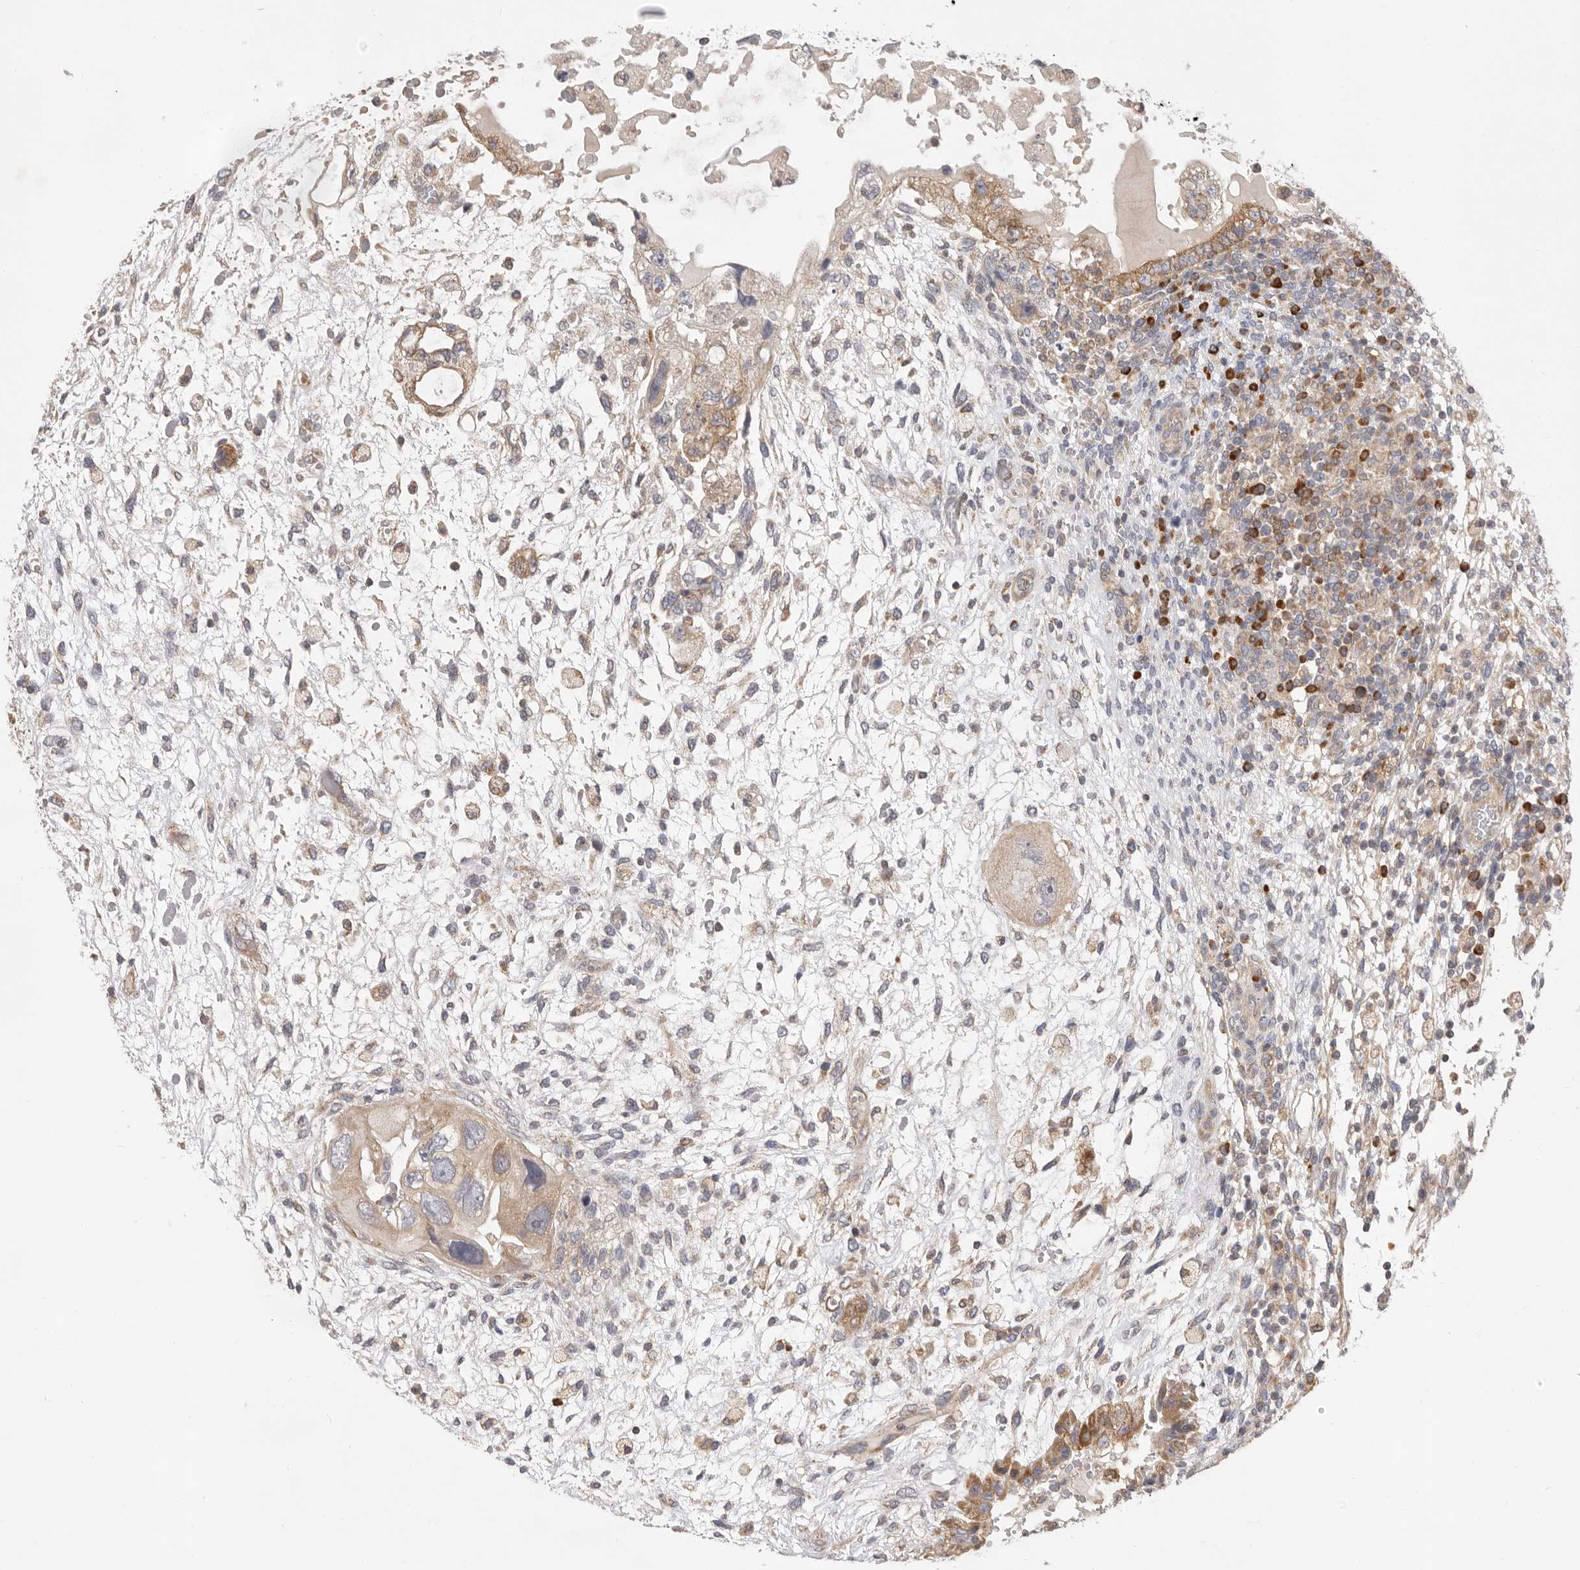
{"staining": {"intensity": "moderate", "quantity": "25%-75%", "location": "cytoplasmic/membranous"}, "tissue": "testis cancer", "cell_type": "Tumor cells", "image_type": "cancer", "snomed": [{"axis": "morphology", "description": "Carcinoma, Embryonal, NOS"}, {"axis": "topography", "description": "Testis"}], "caption": "This histopathology image displays IHC staining of embryonal carcinoma (testis), with medium moderate cytoplasmic/membranous expression in about 25%-75% of tumor cells.", "gene": "USH1C", "patient": {"sex": "male", "age": 36}}